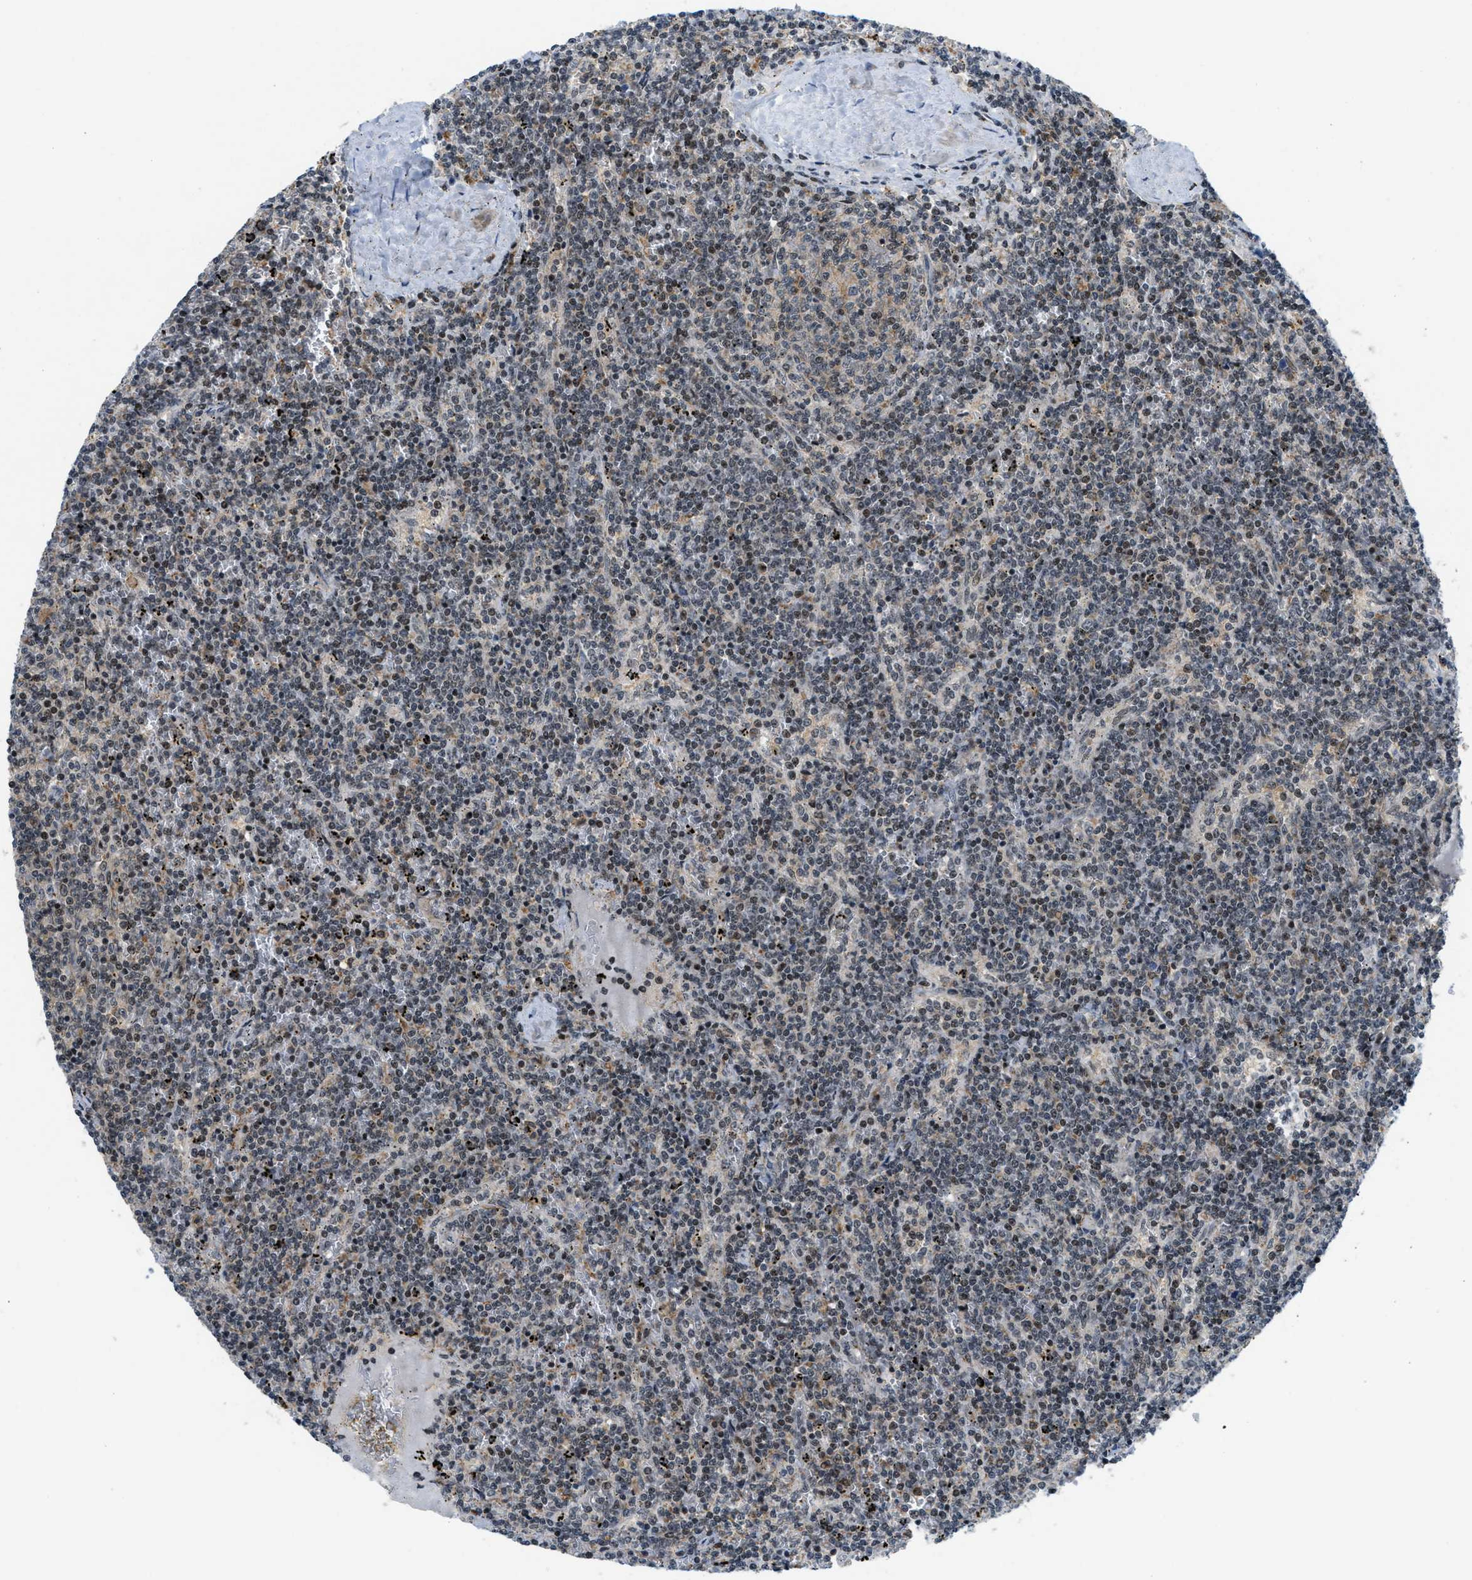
{"staining": {"intensity": "moderate", "quantity": "25%-75%", "location": "nuclear"}, "tissue": "lymphoma", "cell_type": "Tumor cells", "image_type": "cancer", "snomed": [{"axis": "morphology", "description": "Malignant lymphoma, non-Hodgkin's type, Low grade"}, {"axis": "topography", "description": "Spleen"}], "caption": "Immunohistochemical staining of malignant lymphoma, non-Hodgkin's type (low-grade) shows medium levels of moderate nuclear protein expression in about 25%-75% of tumor cells.", "gene": "ING1", "patient": {"sex": "female", "age": 50}}